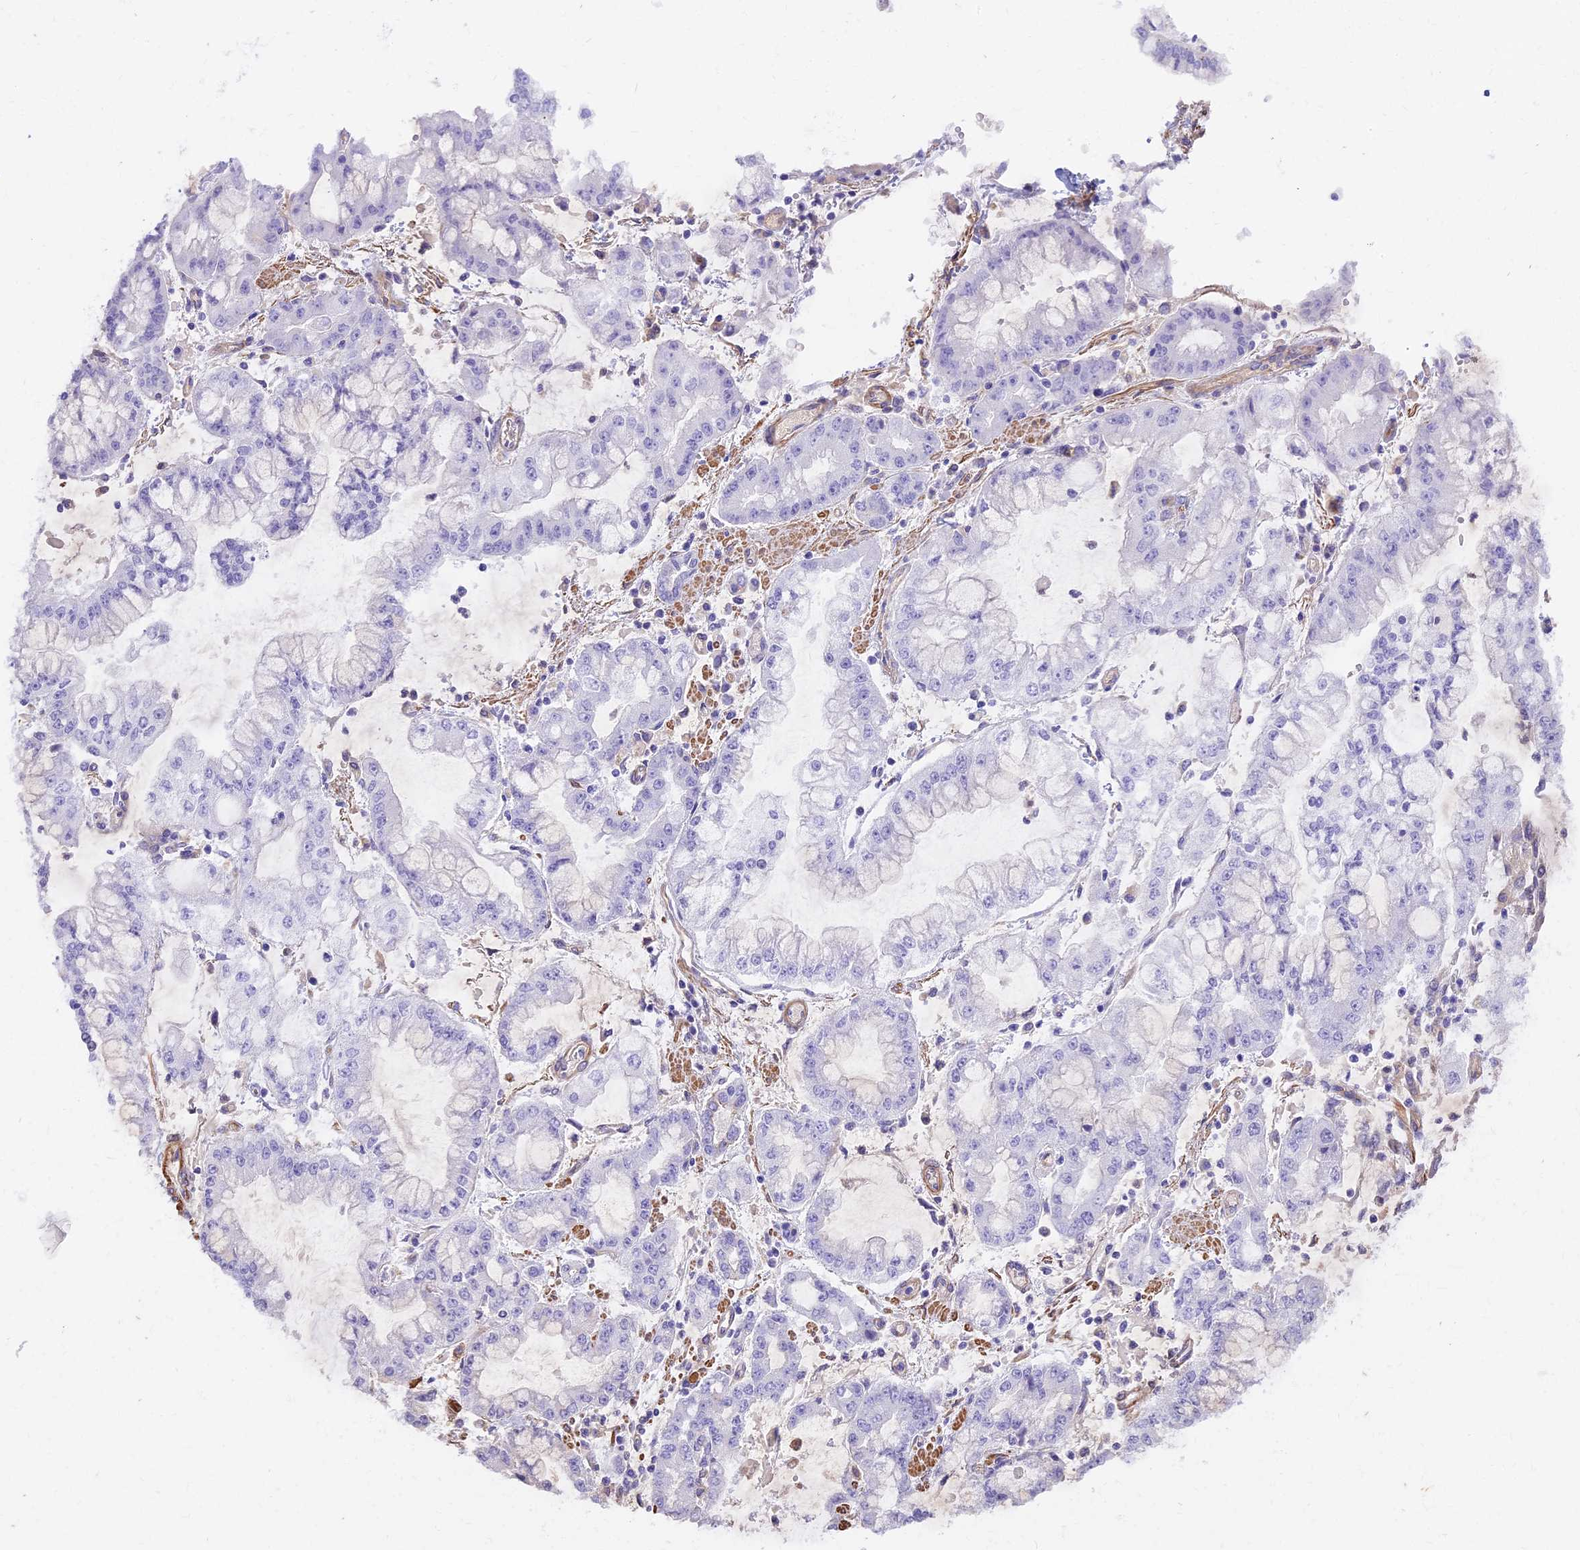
{"staining": {"intensity": "negative", "quantity": "none", "location": "none"}, "tissue": "stomach cancer", "cell_type": "Tumor cells", "image_type": "cancer", "snomed": [{"axis": "morphology", "description": "Adenocarcinoma, NOS"}, {"axis": "topography", "description": "Stomach"}], "caption": "Stomach cancer (adenocarcinoma) was stained to show a protein in brown. There is no significant expression in tumor cells.", "gene": "HOMER3", "patient": {"sex": "male", "age": 76}}